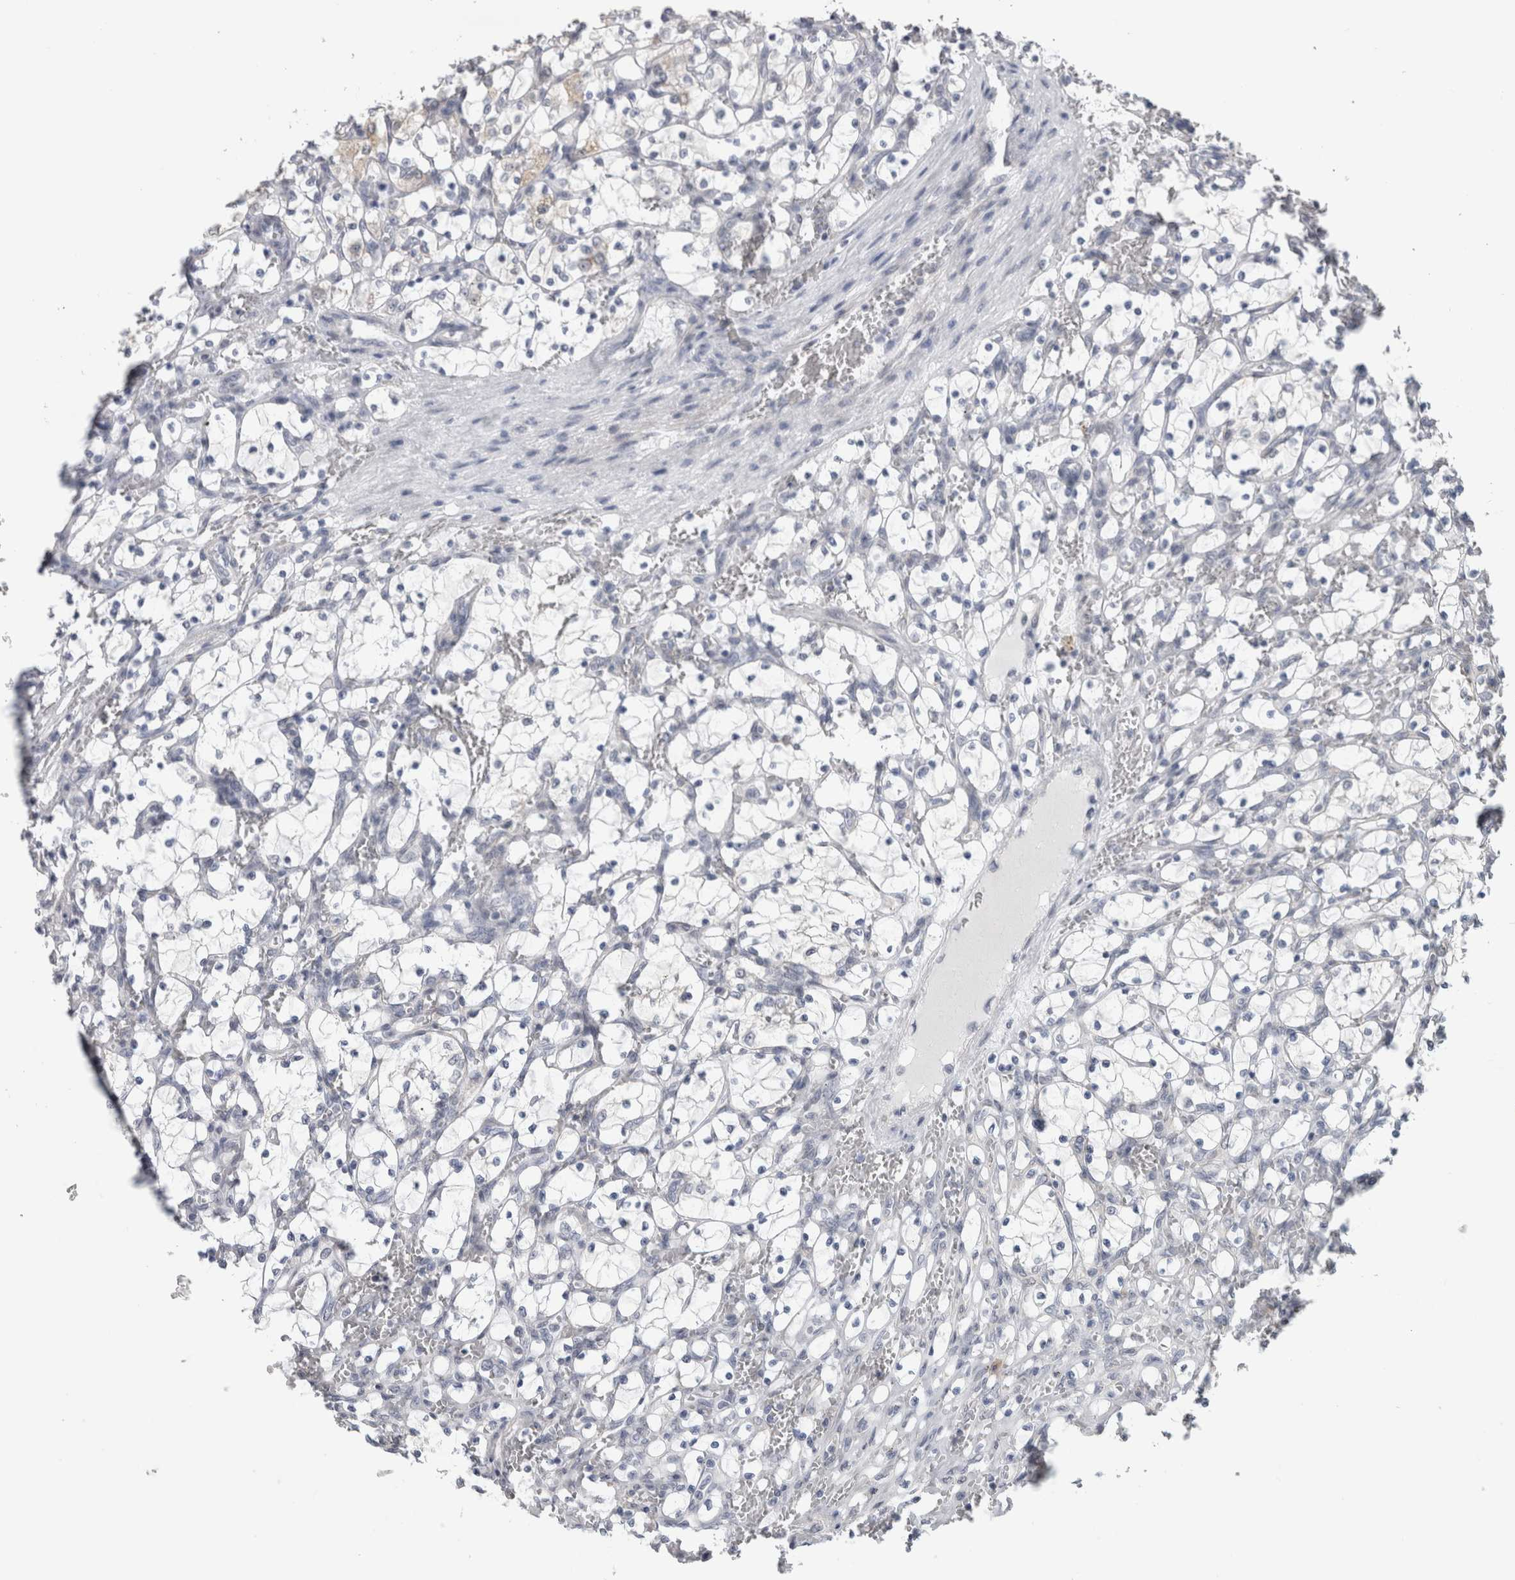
{"staining": {"intensity": "negative", "quantity": "none", "location": "none"}, "tissue": "renal cancer", "cell_type": "Tumor cells", "image_type": "cancer", "snomed": [{"axis": "morphology", "description": "Adenocarcinoma, NOS"}, {"axis": "topography", "description": "Kidney"}], "caption": "IHC photomicrograph of adenocarcinoma (renal) stained for a protein (brown), which shows no positivity in tumor cells.", "gene": "TMEM242", "patient": {"sex": "female", "age": 69}}